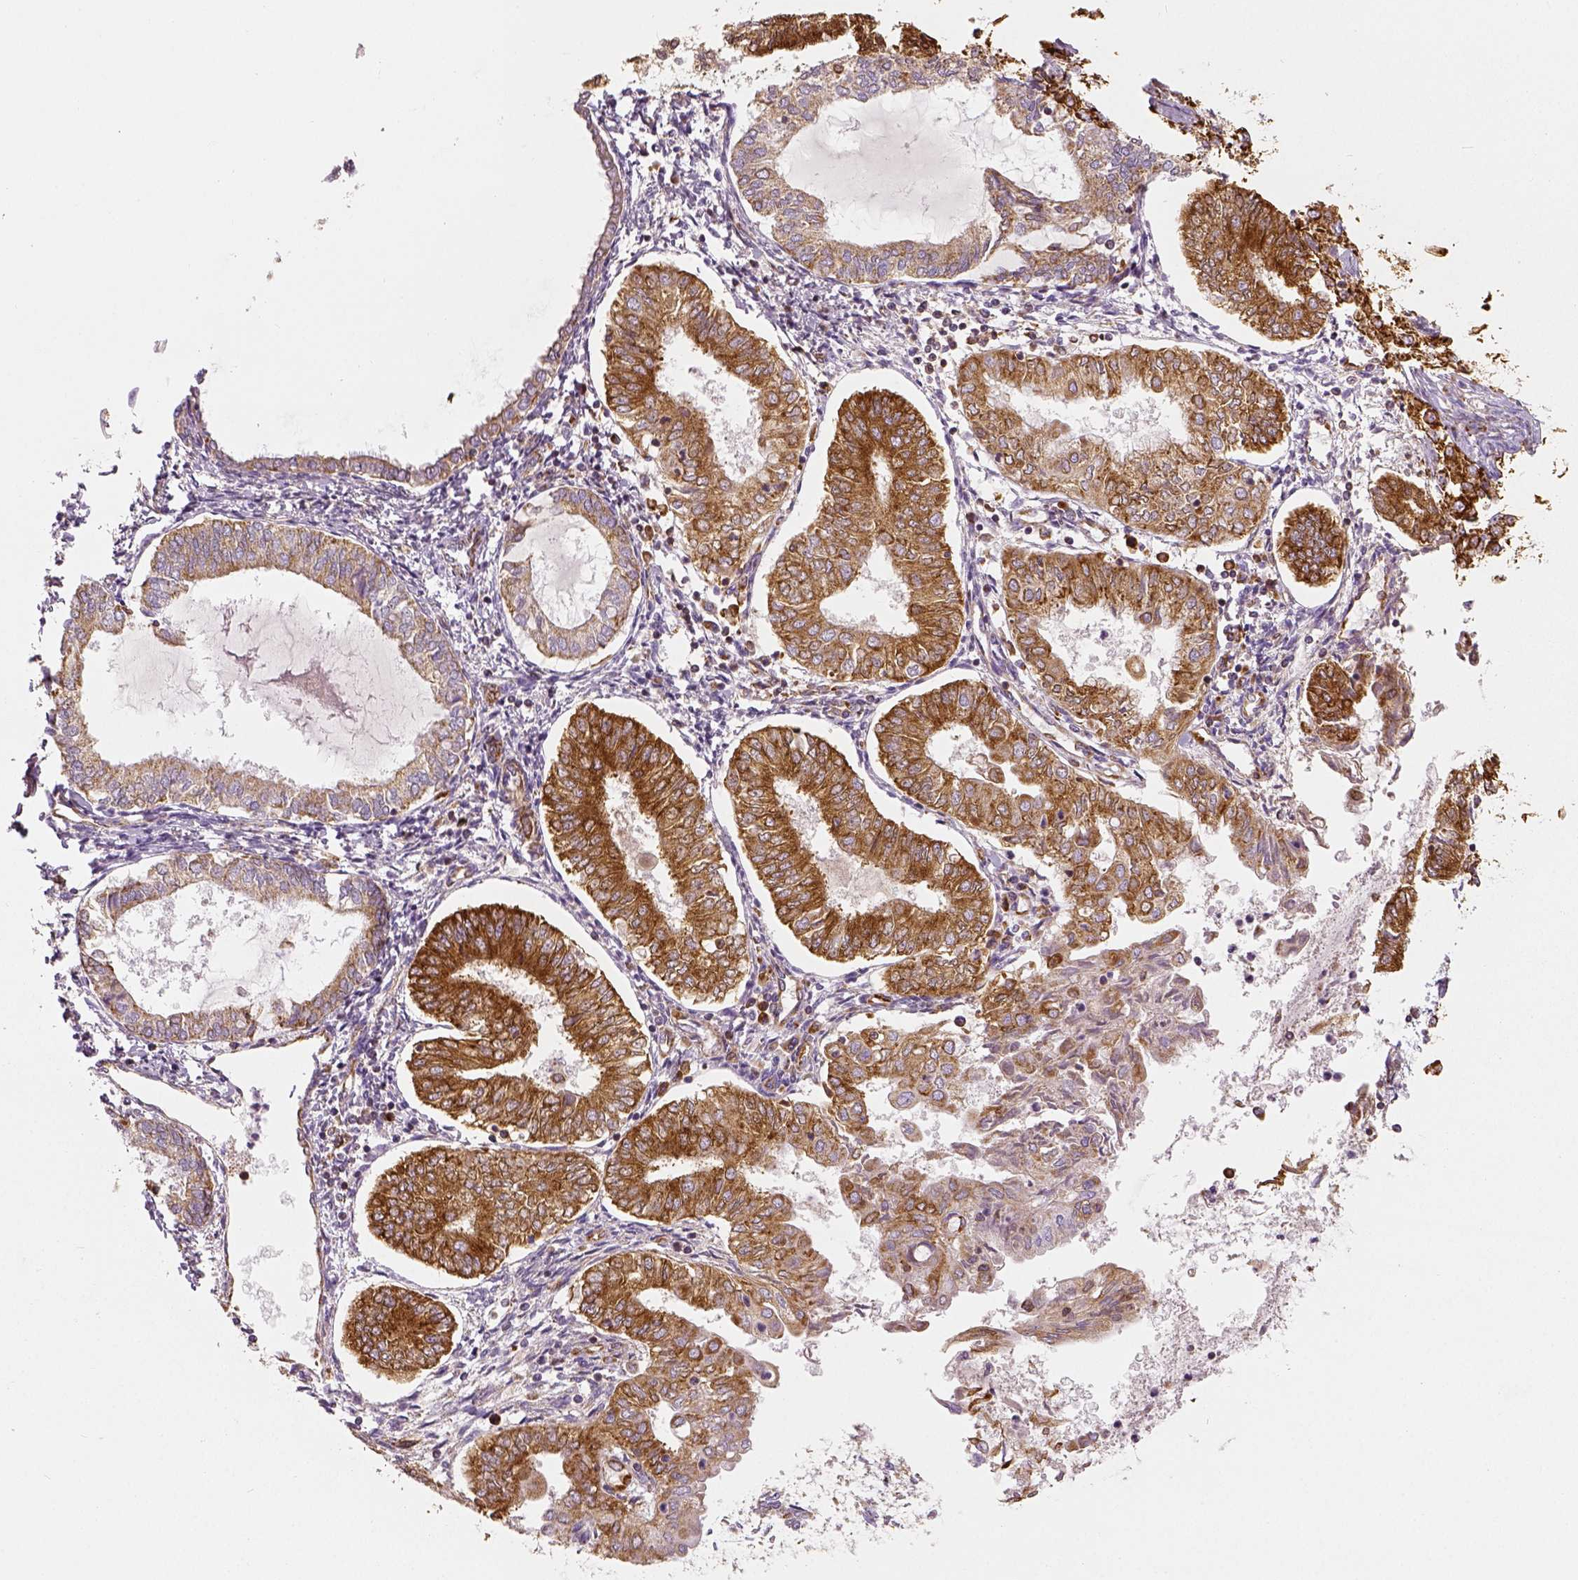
{"staining": {"intensity": "moderate", "quantity": ">75%", "location": "cytoplasmic/membranous"}, "tissue": "endometrial cancer", "cell_type": "Tumor cells", "image_type": "cancer", "snomed": [{"axis": "morphology", "description": "Adenocarcinoma, NOS"}, {"axis": "topography", "description": "Endometrium"}], "caption": "This is an image of immunohistochemistry (IHC) staining of endometrial cancer, which shows moderate expression in the cytoplasmic/membranous of tumor cells.", "gene": "PGAM5", "patient": {"sex": "female", "age": 68}}